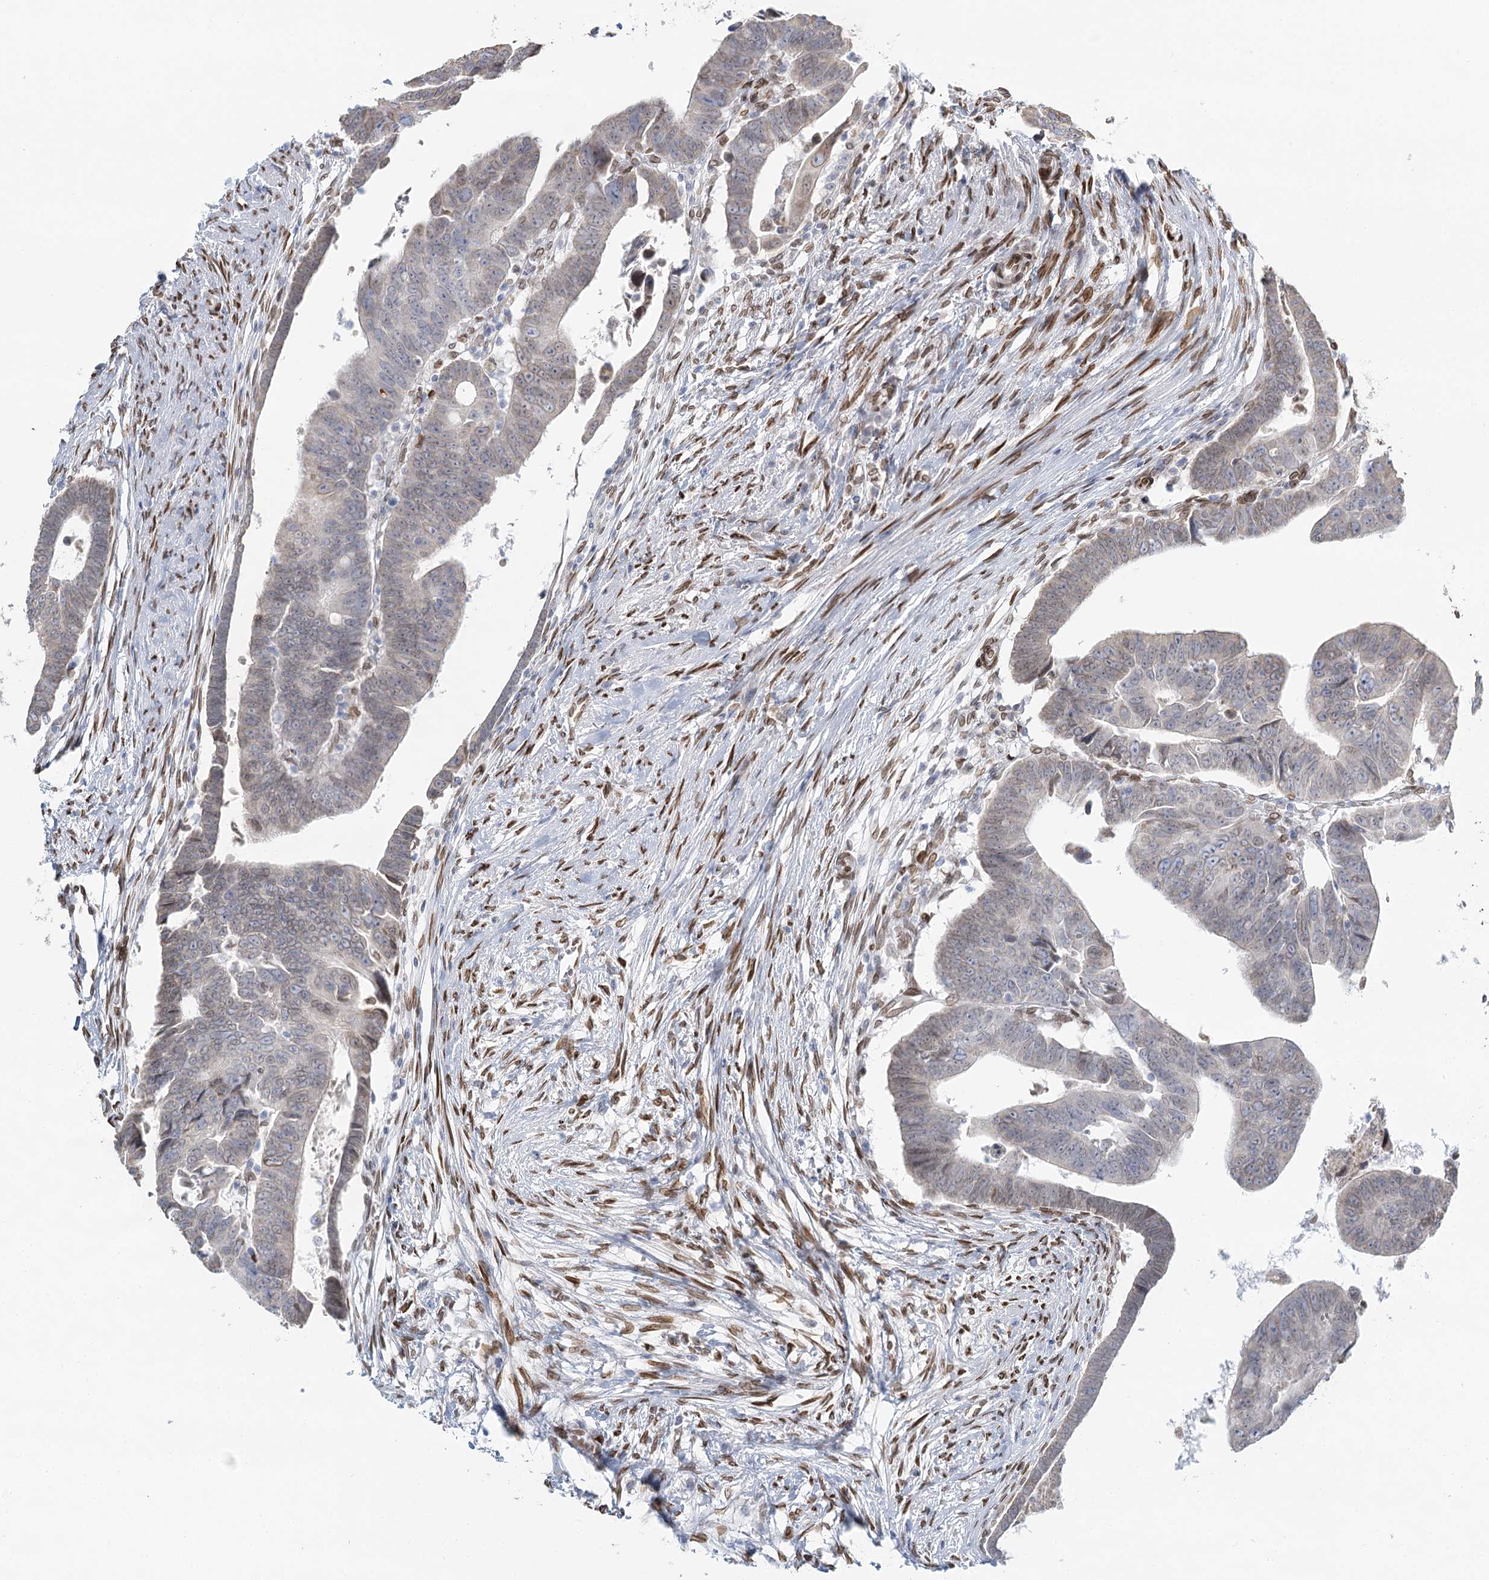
{"staining": {"intensity": "negative", "quantity": "none", "location": "none"}, "tissue": "colorectal cancer", "cell_type": "Tumor cells", "image_type": "cancer", "snomed": [{"axis": "morphology", "description": "Adenocarcinoma, NOS"}, {"axis": "topography", "description": "Rectum"}], "caption": "This is an immunohistochemistry (IHC) photomicrograph of human adenocarcinoma (colorectal). There is no expression in tumor cells.", "gene": "VWA5A", "patient": {"sex": "female", "age": 65}}